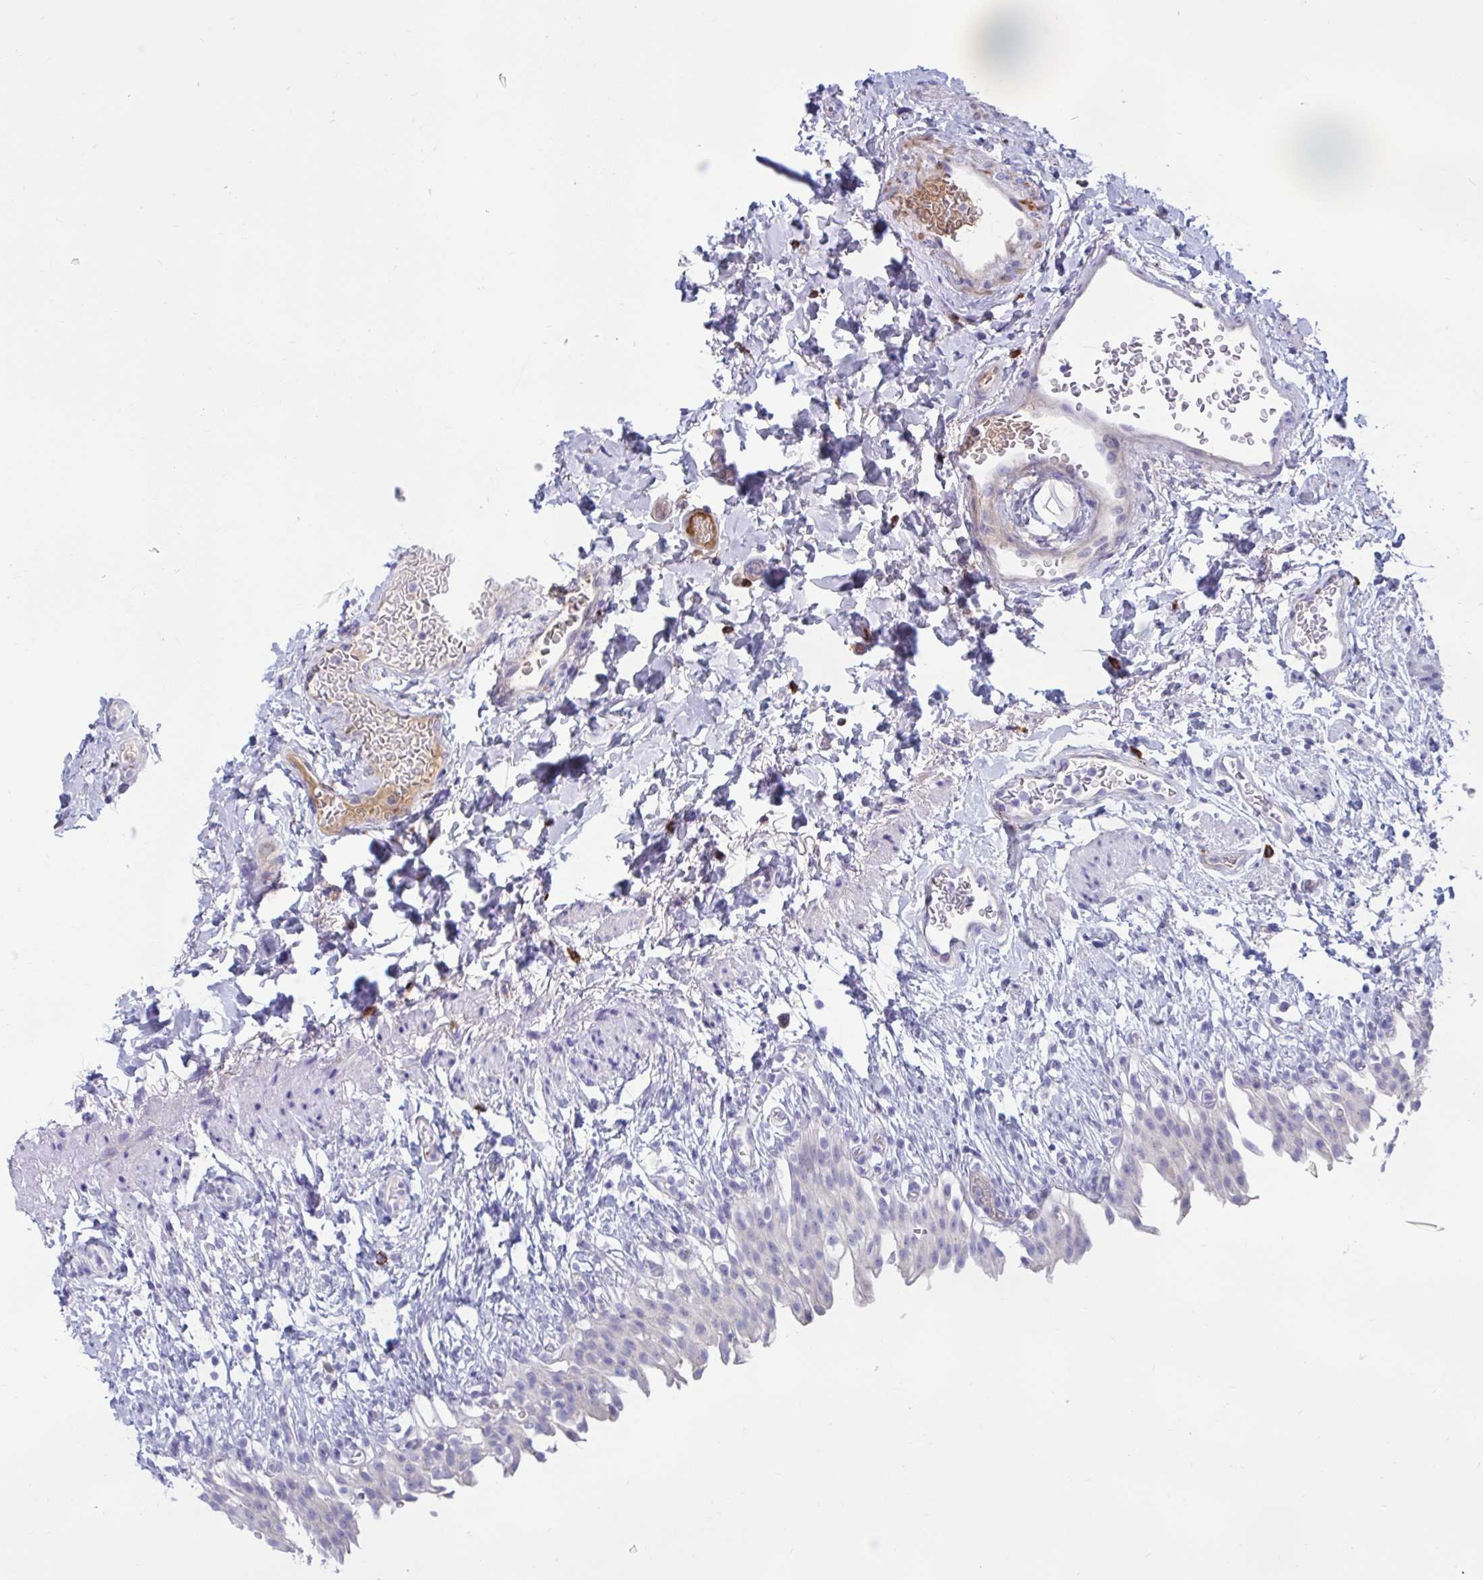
{"staining": {"intensity": "weak", "quantity": "<25%", "location": "cytoplasmic/membranous"}, "tissue": "urinary bladder", "cell_type": "Urothelial cells", "image_type": "normal", "snomed": [{"axis": "morphology", "description": "Normal tissue, NOS"}, {"axis": "topography", "description": "Urinary bladder"}, {"axis": "topography", "description": "Peripheral nerve tissue"}], "caption": "A high-resolution micrograph shows IHC staining of normal urinary bladder, which demonstrates no significant staining in urothelial cells.", "gene": "FAM219B", "patient": {"sex": "female", "age": 60}}